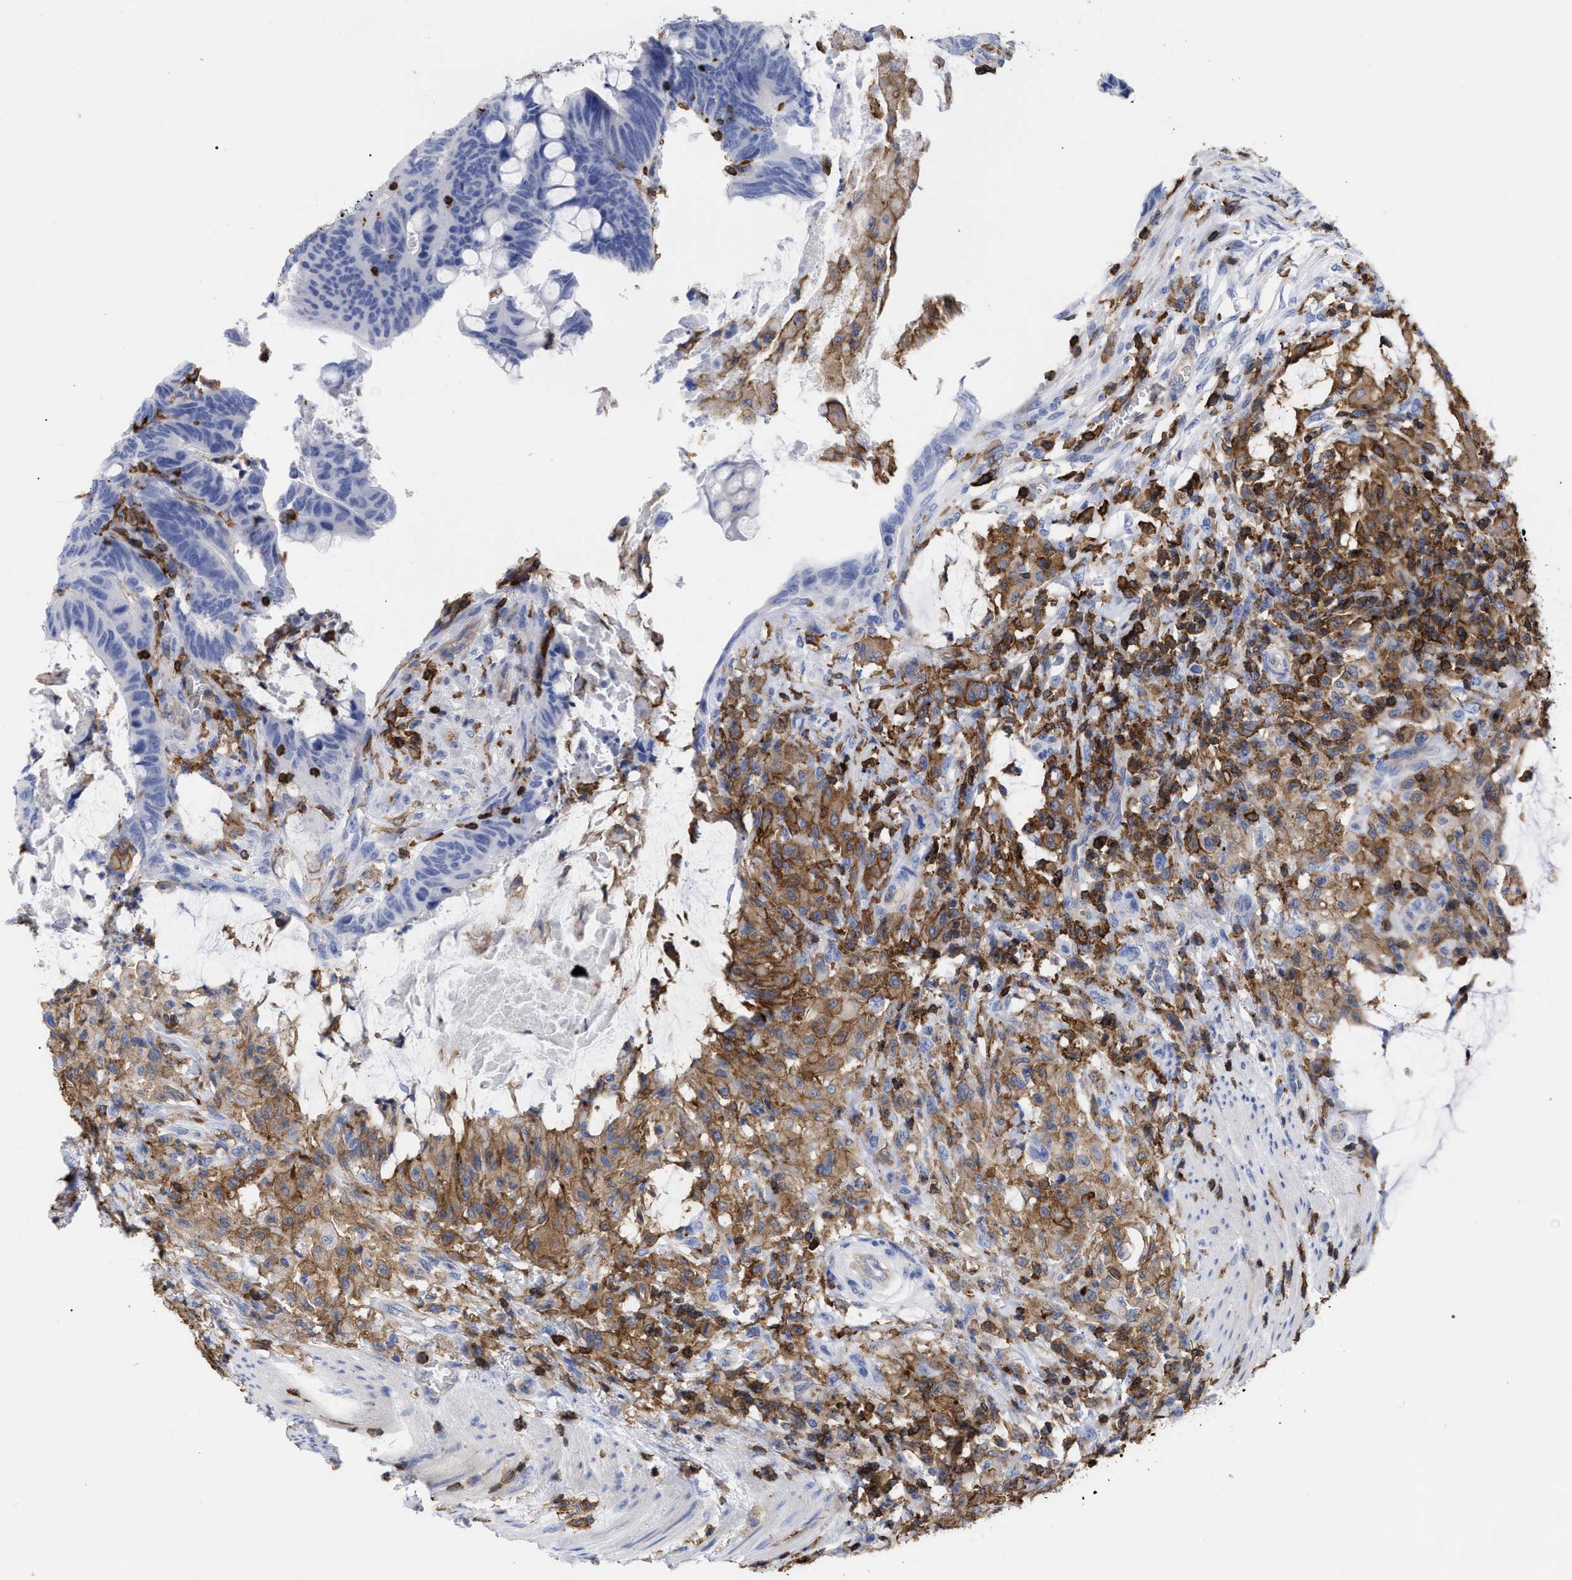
{"staining": {"intensity": "negative", "quantity": "none", "location": "none"}, "tissue": "colorectal cancer", "cell_type": "Tumor cells", "image_type": "cancer", "snomed": [{"axis": "morphology", "description": "Normal tissue, NOS"}, {"axis": "morphology", "description": "Adenocarcinoma, NOS"}, {"axis": "topography", "description": "Rectum"}, {"axis": "topography", "description": "Peripheral nerve tissue"}], "caption": "Micrograph shows no protein staining in tumor cells of colorectal adenocarcinoma tissue.", "gene": "HCLS1", "patient": {"sex": "male", "age": 92}}